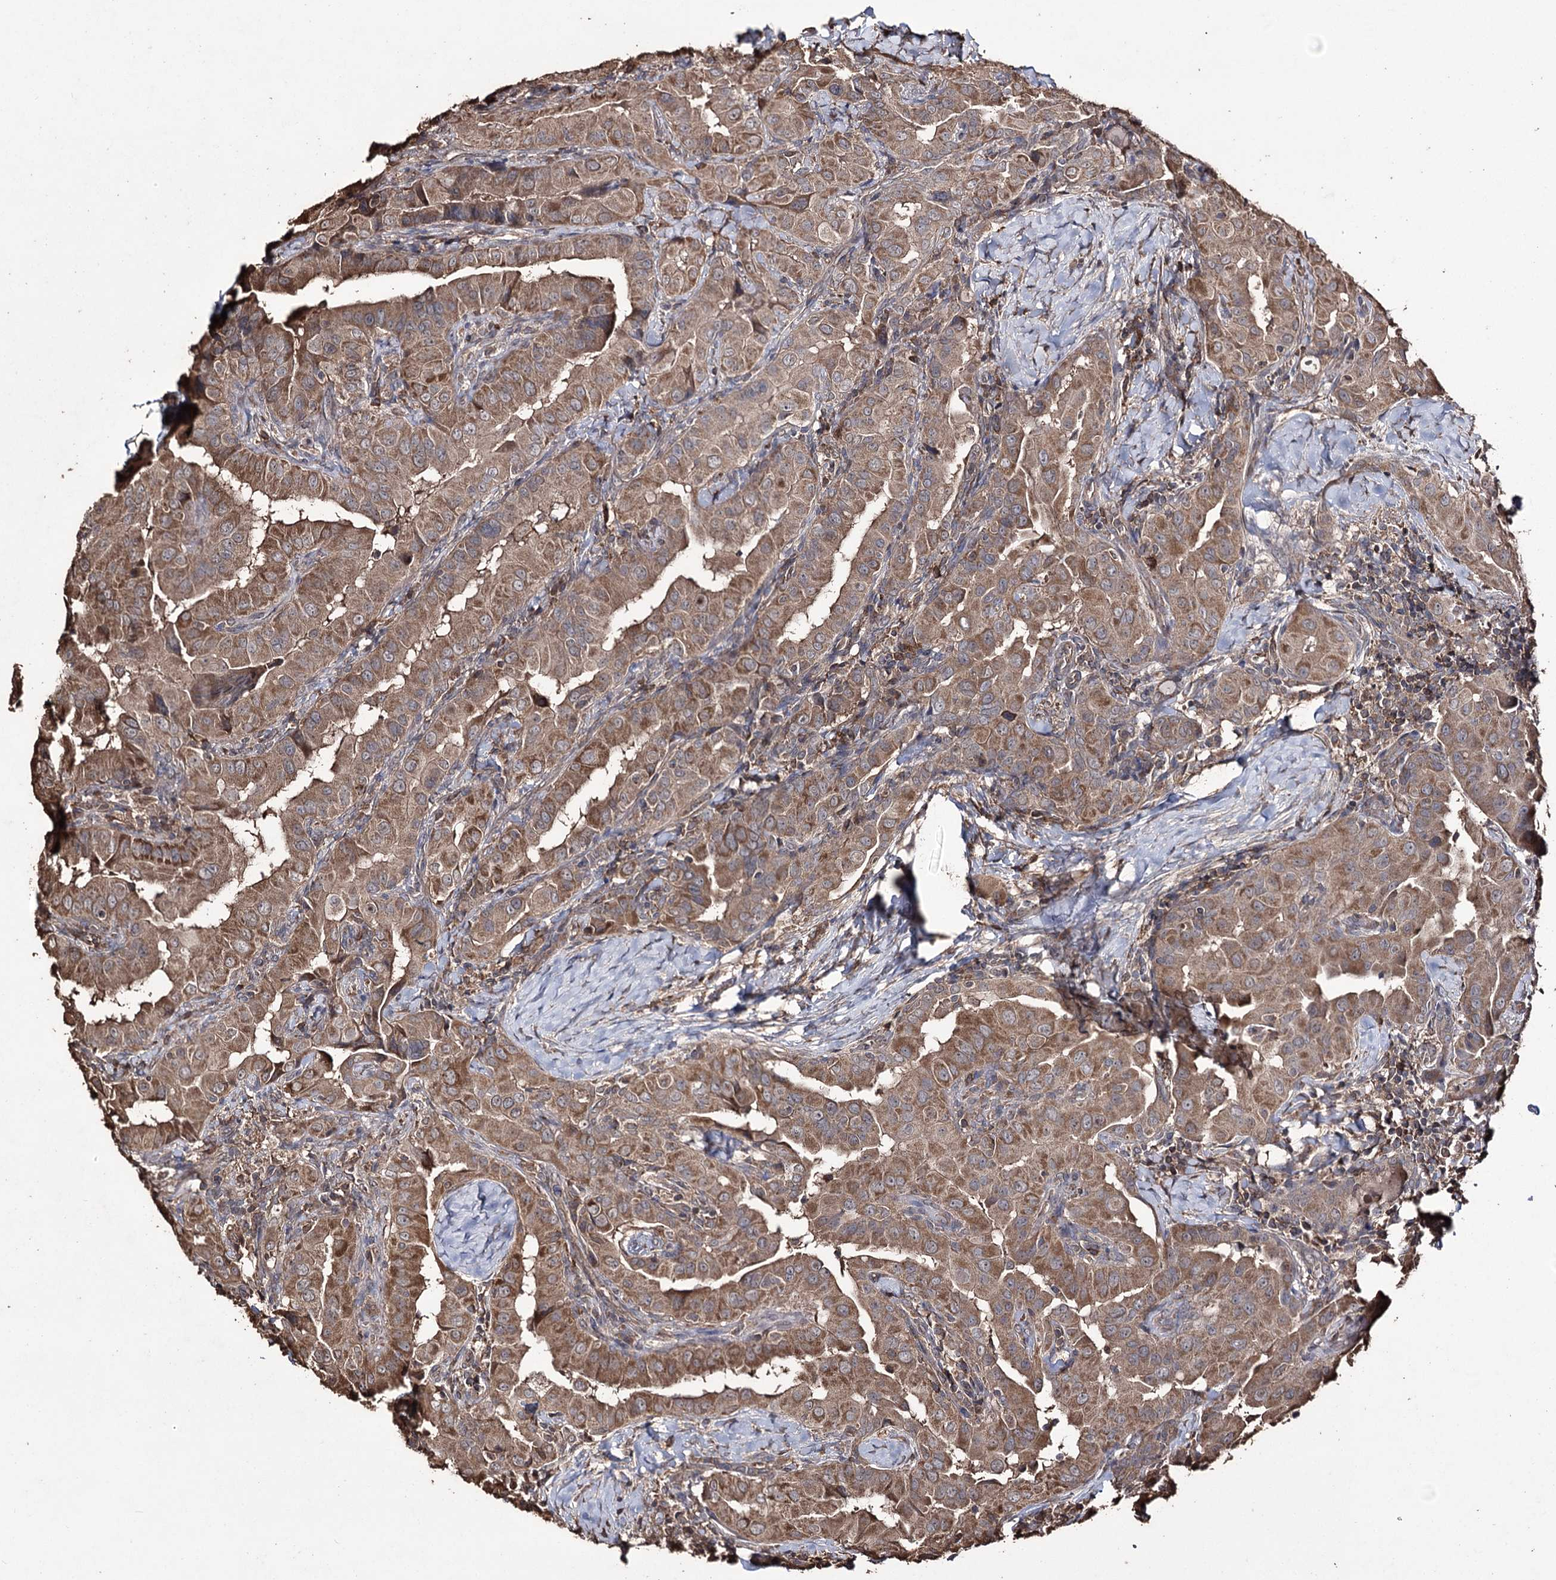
{"staining": {"intensity": "moderate", "quantity": ">75%", "location": "cytoplasmic/membranous"}, "tissue": "thyroid cancer", "cell_type": "Tumor cells", "image_type": "cancer", "snomed": [{"axis": "morphology", "description": "Papillary adenocarcinoma, NOS"}, {"axis": "topography", "description": "Thyroid gland"}], "caption": "Thyroid cancer tissue reveals moderate cytoplasmic/membranous positivity in approximately >75% of tumor cells", "gene": "ZNF662", "patient": {"sex": "male", "age": 33}}